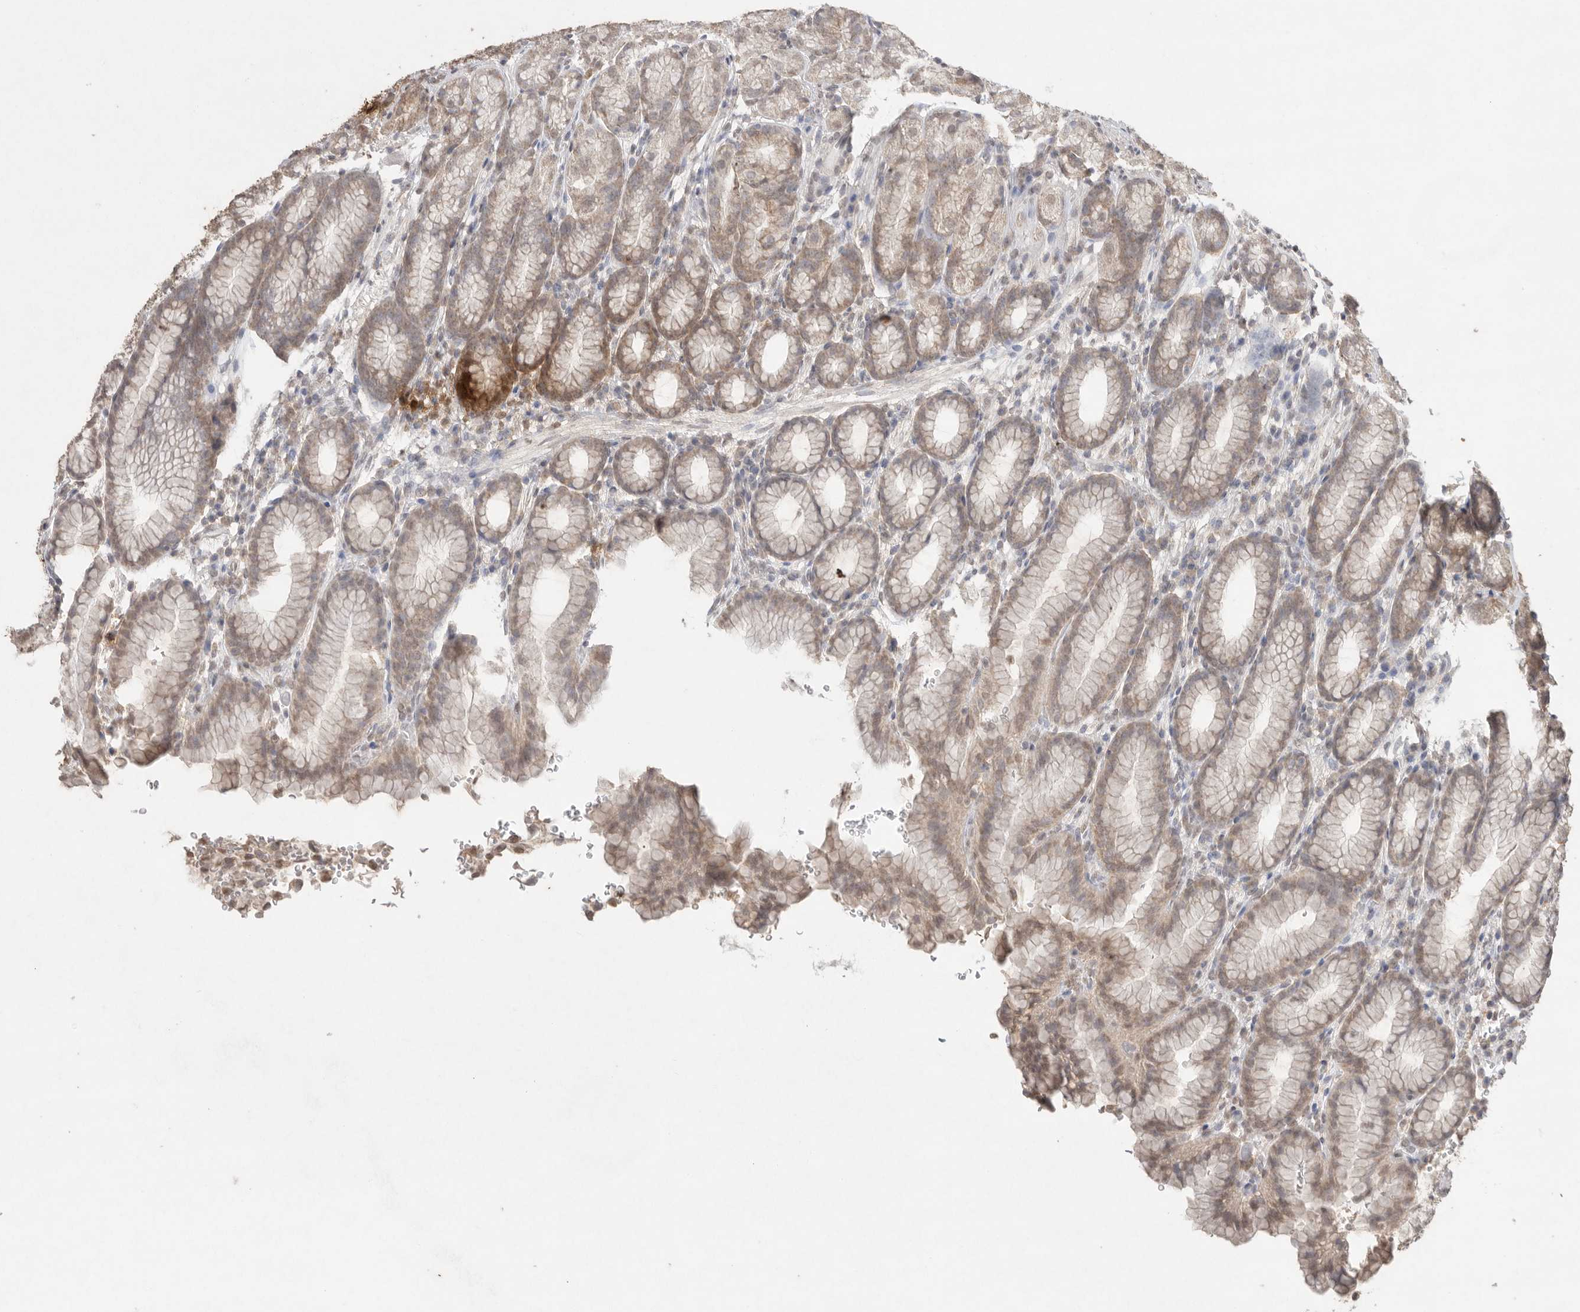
{"staining": {"intensity": "weak", "quantity": ">75%", "location": "cytoplasmic/membranous"}, "tissue": "stomach", "cell_type": "Glandular cells", "image_type": "normal", "snomed": [{"axis": "morphology", "description": "Normal tissue, NOS"}, {"axis": "topography", "description": "Stomach"}], "caption": "Immunohistochemistry of benign human stomach exhibits low levels of weak cytoplasmic/membranous expression in about >75% of glandular cells.", "gene": "KLK5", "patient": {"sex": "male", "age": 42}}